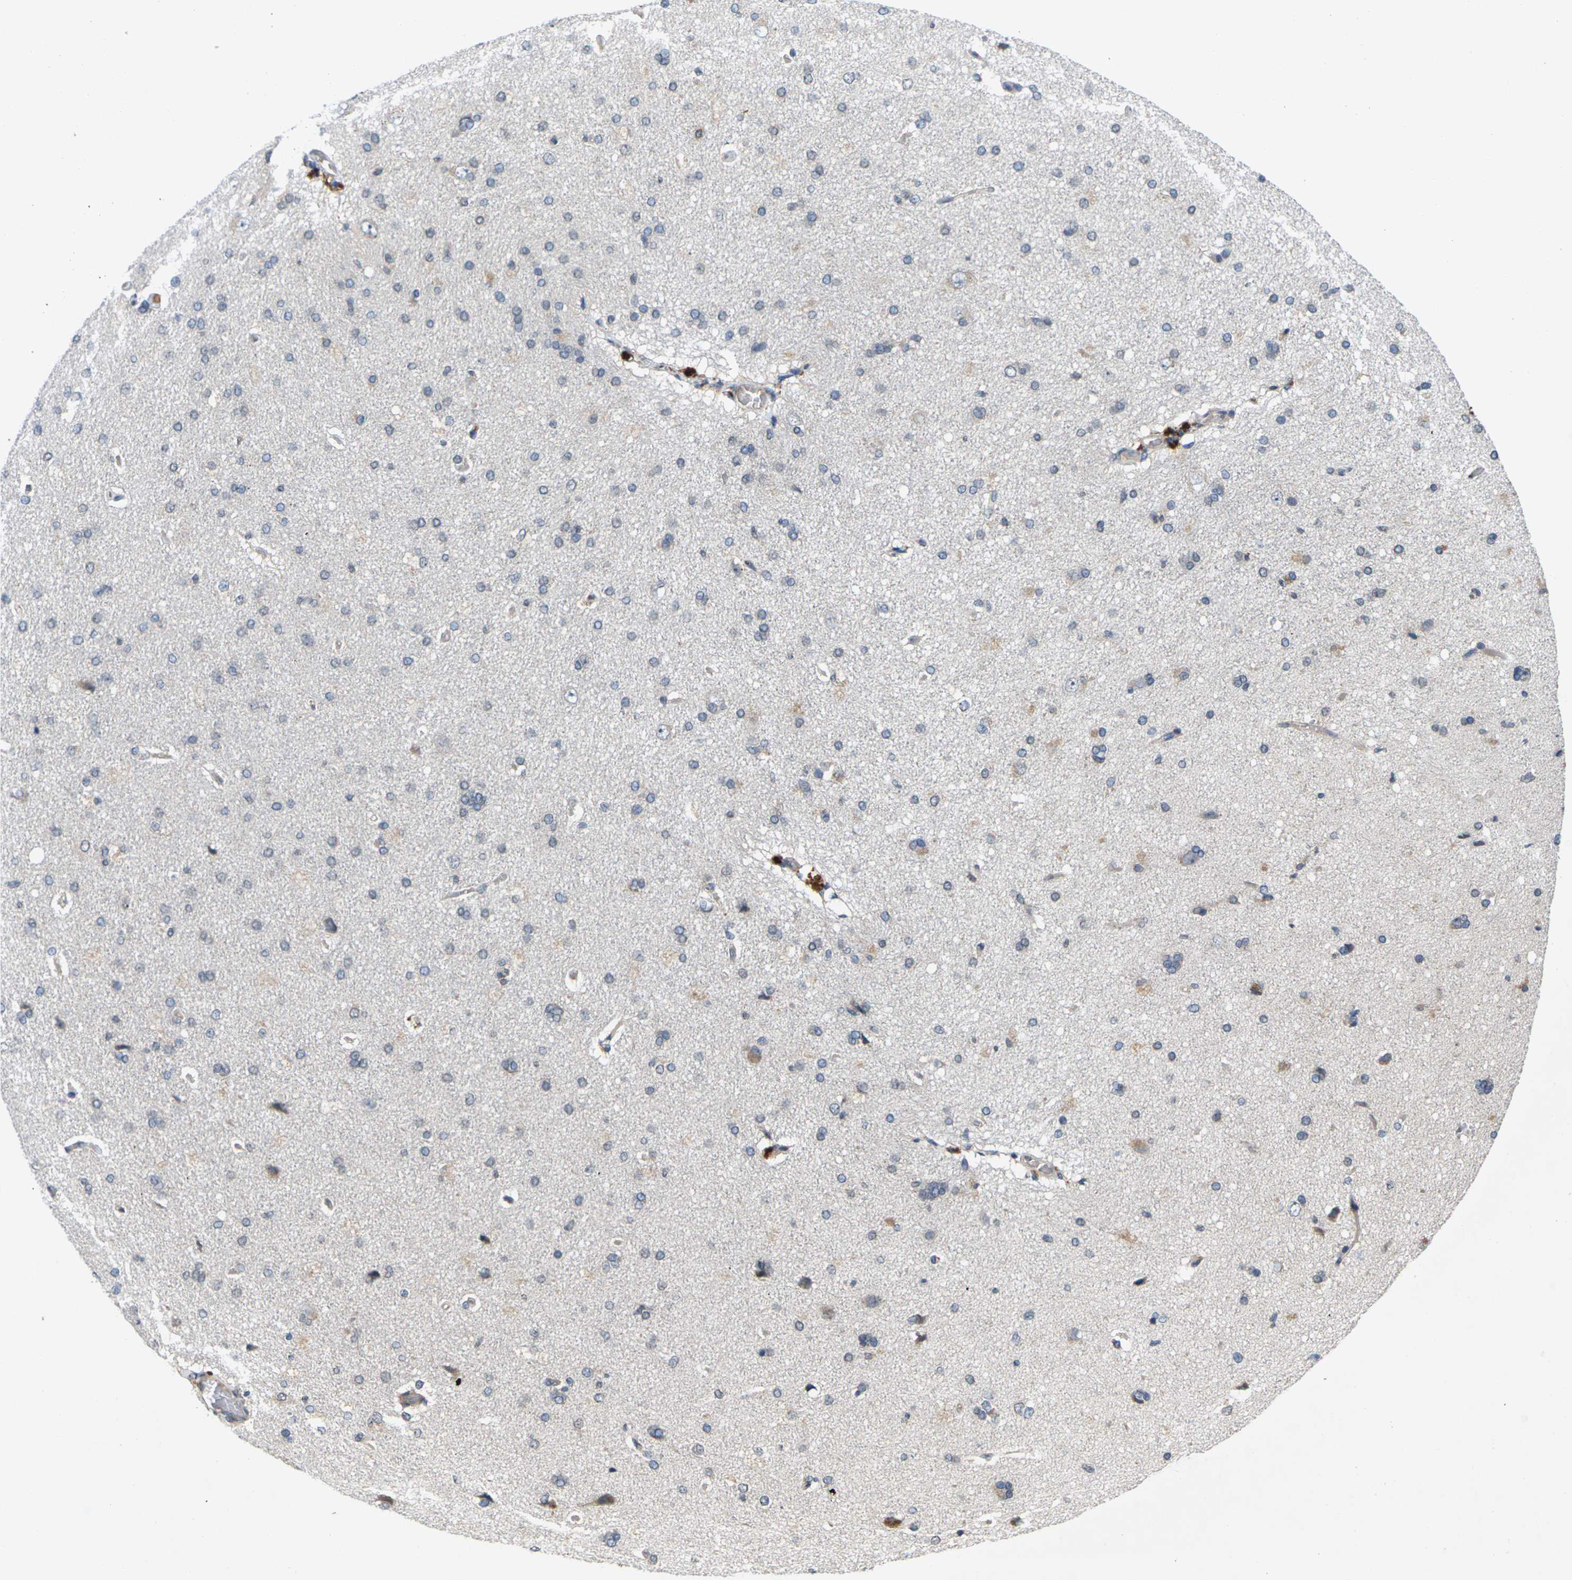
{"staining": {"intensity": "weak", "quantity": "25%-75%", "location": "cytoplasmic/membranous"}, "tissue": "cerebral cortex", "cell_type": "Endothelial cells", "image_type": "normal", "snomed": [{"axis": "morphology", "description": "Normal tissue, NOS"}, {"axis": "topography", "description": "Cerebral cortex"}], "caption": "Immunohistochemistry micrograph of benign cerebral cortex: human cerebral cortex stained using IHC shows low levels of weak protein expression localized specifically in the cytoplasmic/membranous of endothelial cells, appearing as a cytoplasmic/membranous brown color.", "gene": "SLC2A2", "patient": {"sex": "male", "age": 62}}